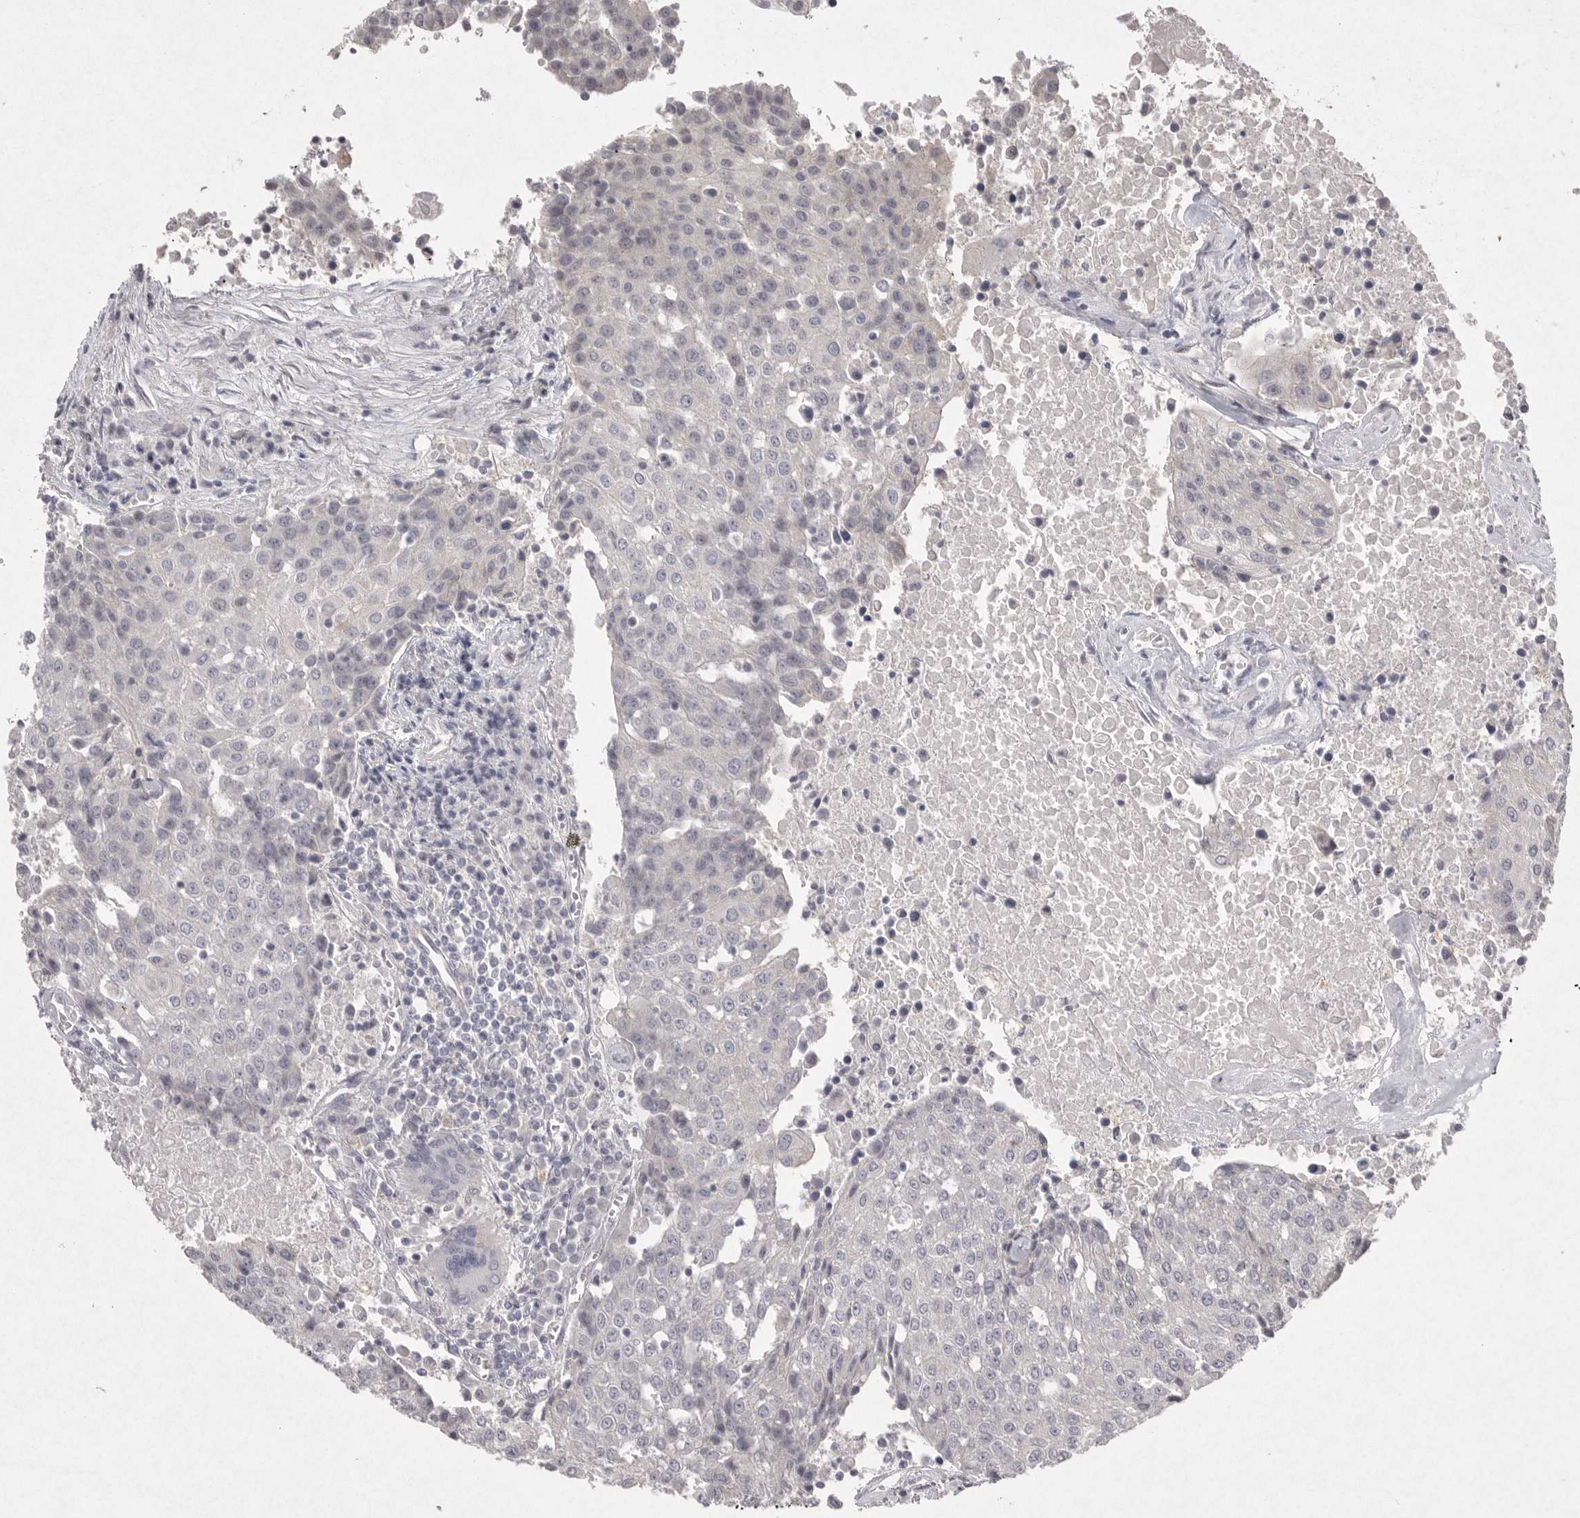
{"staining": {"intensity": "negative", "quantity": "none", "location": "none"}, "tissue": "urothelial cancer", "cell_type": "Tumor cells", "image_type": "cancer", "snomed": [{"axis": "morphology", "description": "Urothelial carcinoma, High grade"}, {"axis": "topography", "description": "Urinary bladder"}], "caption": "This image is of urothelial carcinoma (high-grade) stained with immunohistochemistry to label a protein in brown with the nuclei are counter-stained blue. There is no expression in tumor cells.", "gene": "VANGL2", "patient": {"sex": "female", "age": 85}}